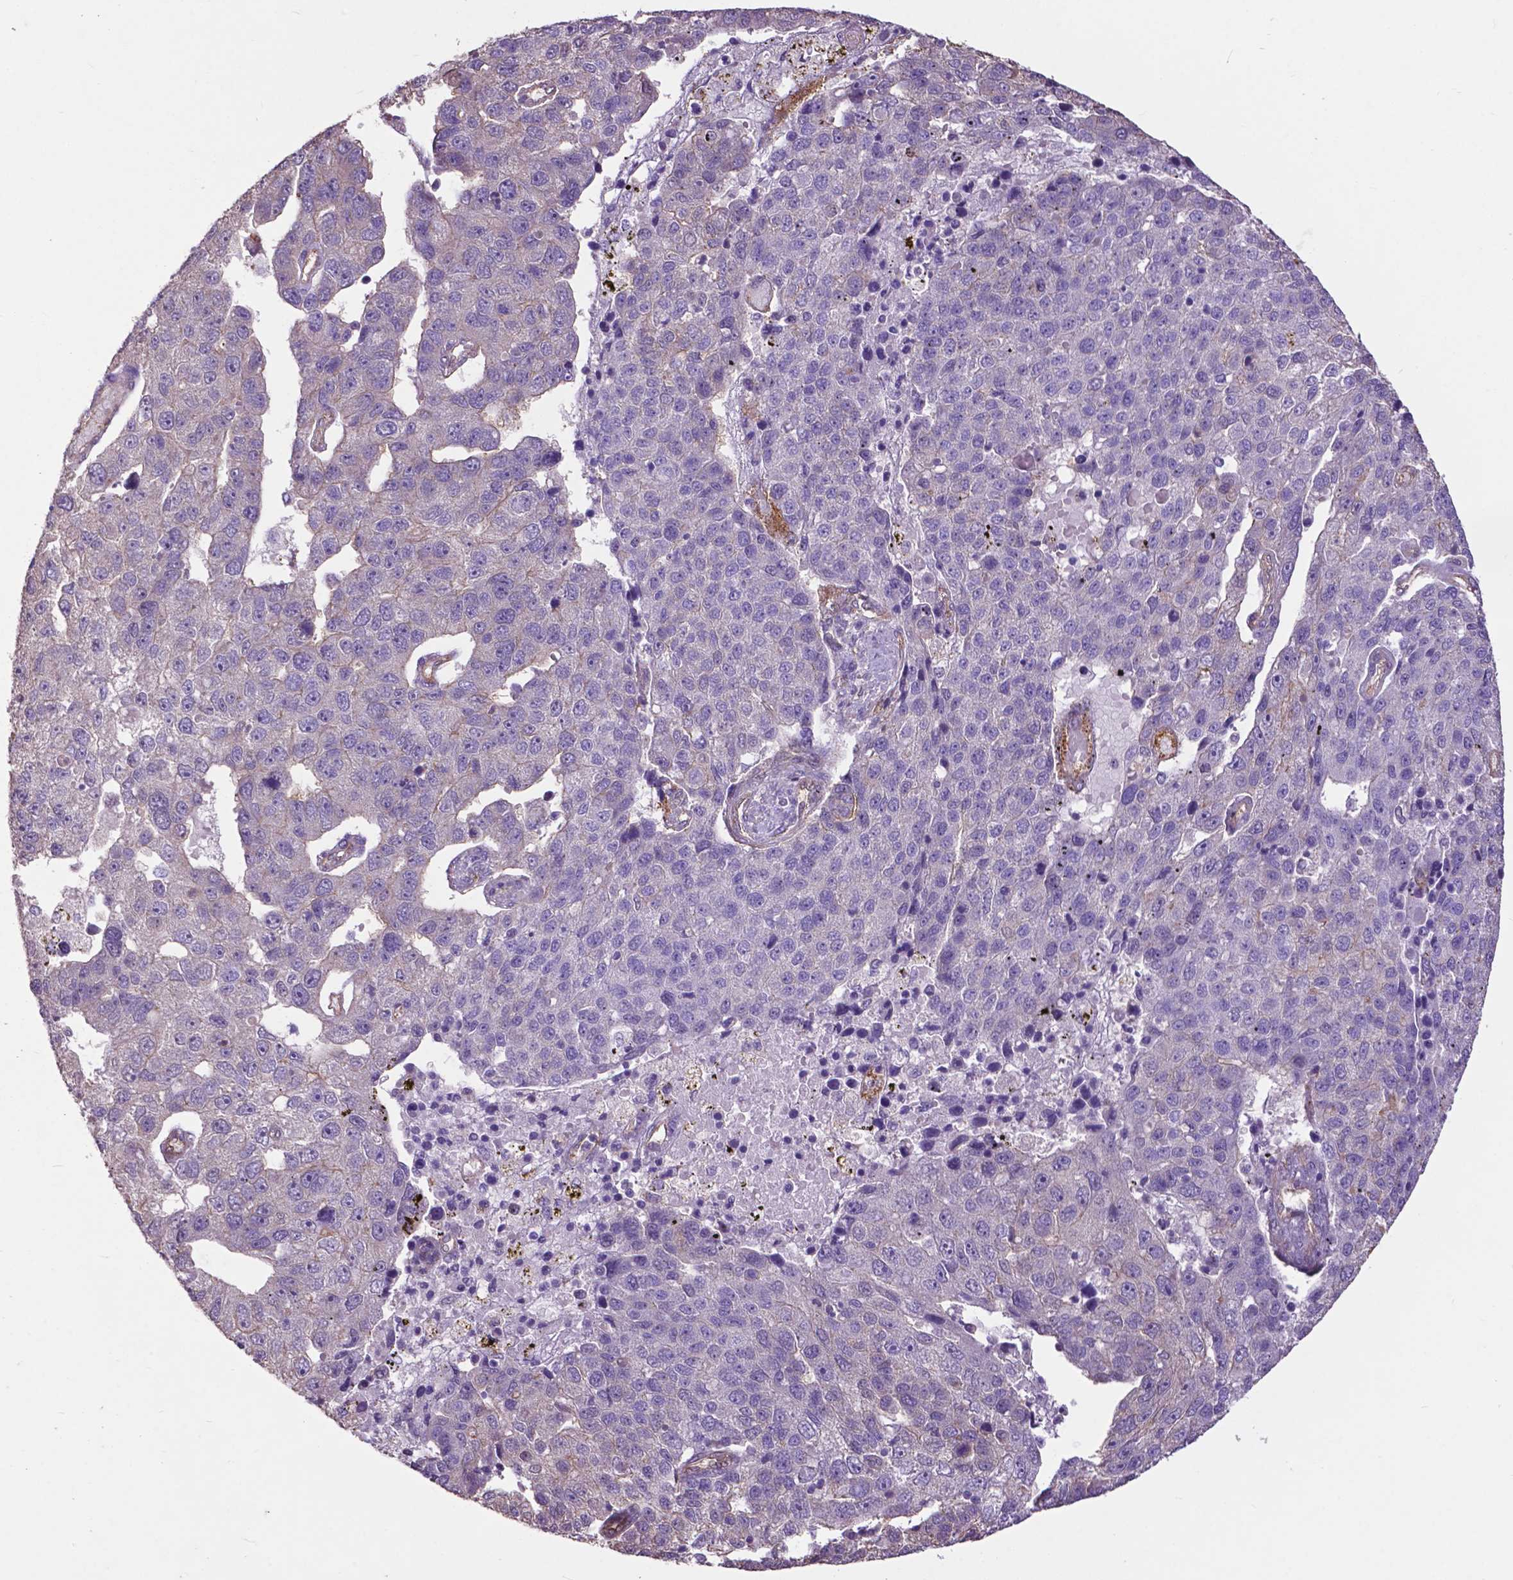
{"staining": {"intensity": "negative", "quantity": "none", "location": "none"}, "tissue": "pancreatic cancer", "cell_type": "Tumor cells", "image_type": "cancer", "snomed": [{"axis": "morphology", "description": "Adenocarcinoma, NOS"}, {"axis": "topography", "description": "Pancreas"}], "caption": "A micrograph of human pancreatic adenocarcinoma is negative for staining in tumor cells.", "gene": "PDLIM1", "patient": {"sex": "female", "age": 61}}